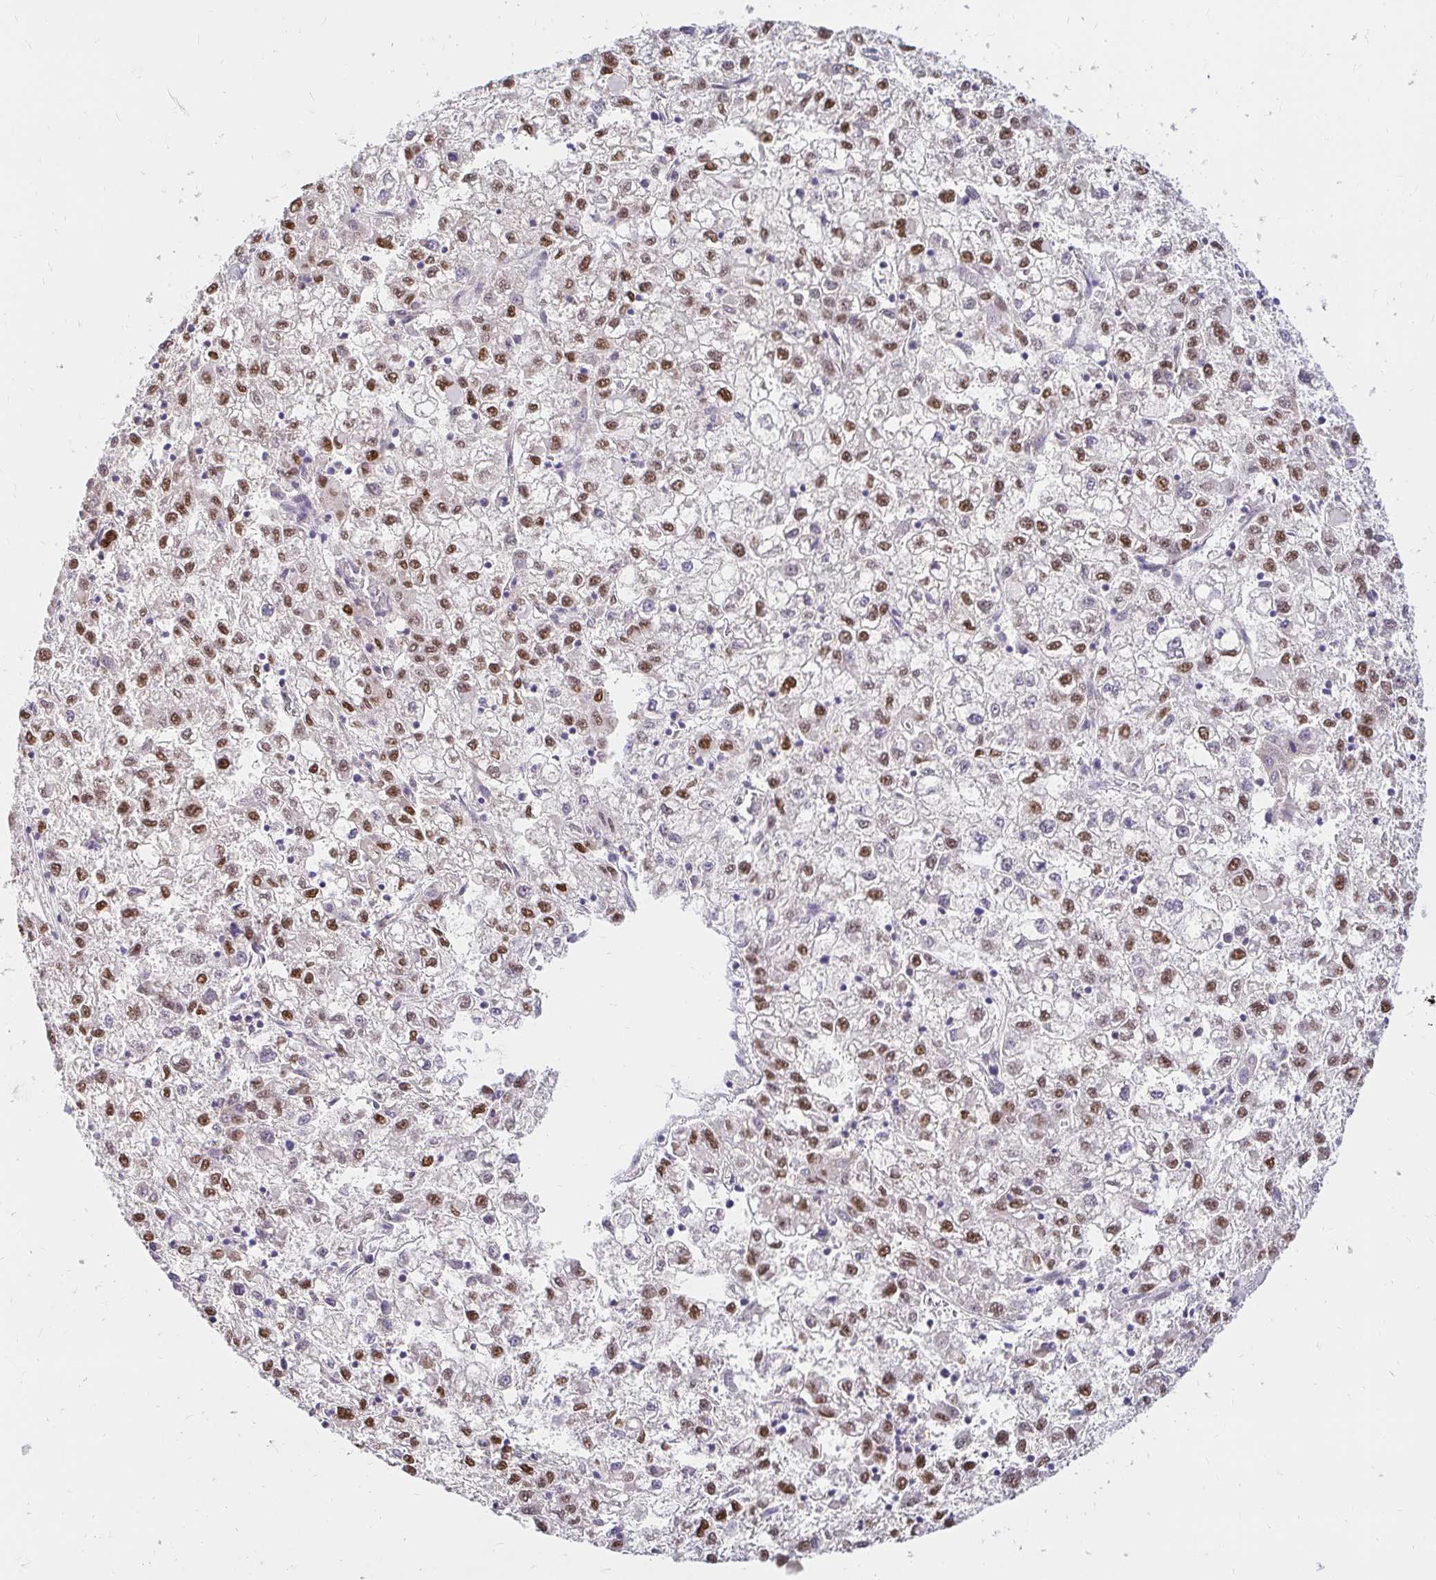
{"staining": {"intensity": "strong", "quantity": ">75%", "location": "nuclear"}, "tissue": "liver cancer", "cell_type": "Tumor cells", "image_type": "cancer", "snomed": [{"axis": "morphology", "description": "Carcinoma, Hepatocellular, NOS"}, {"axis": "topography", "description": "Liver"}], "caption": "Hepatocellular carcinoma (liver) tissue shows strong nuclear expression in about >75% of tumor cells, visualized by immunohistochemistry.", "gene": "RIMS4", "patient": {"sex": "male", "age": 40}}